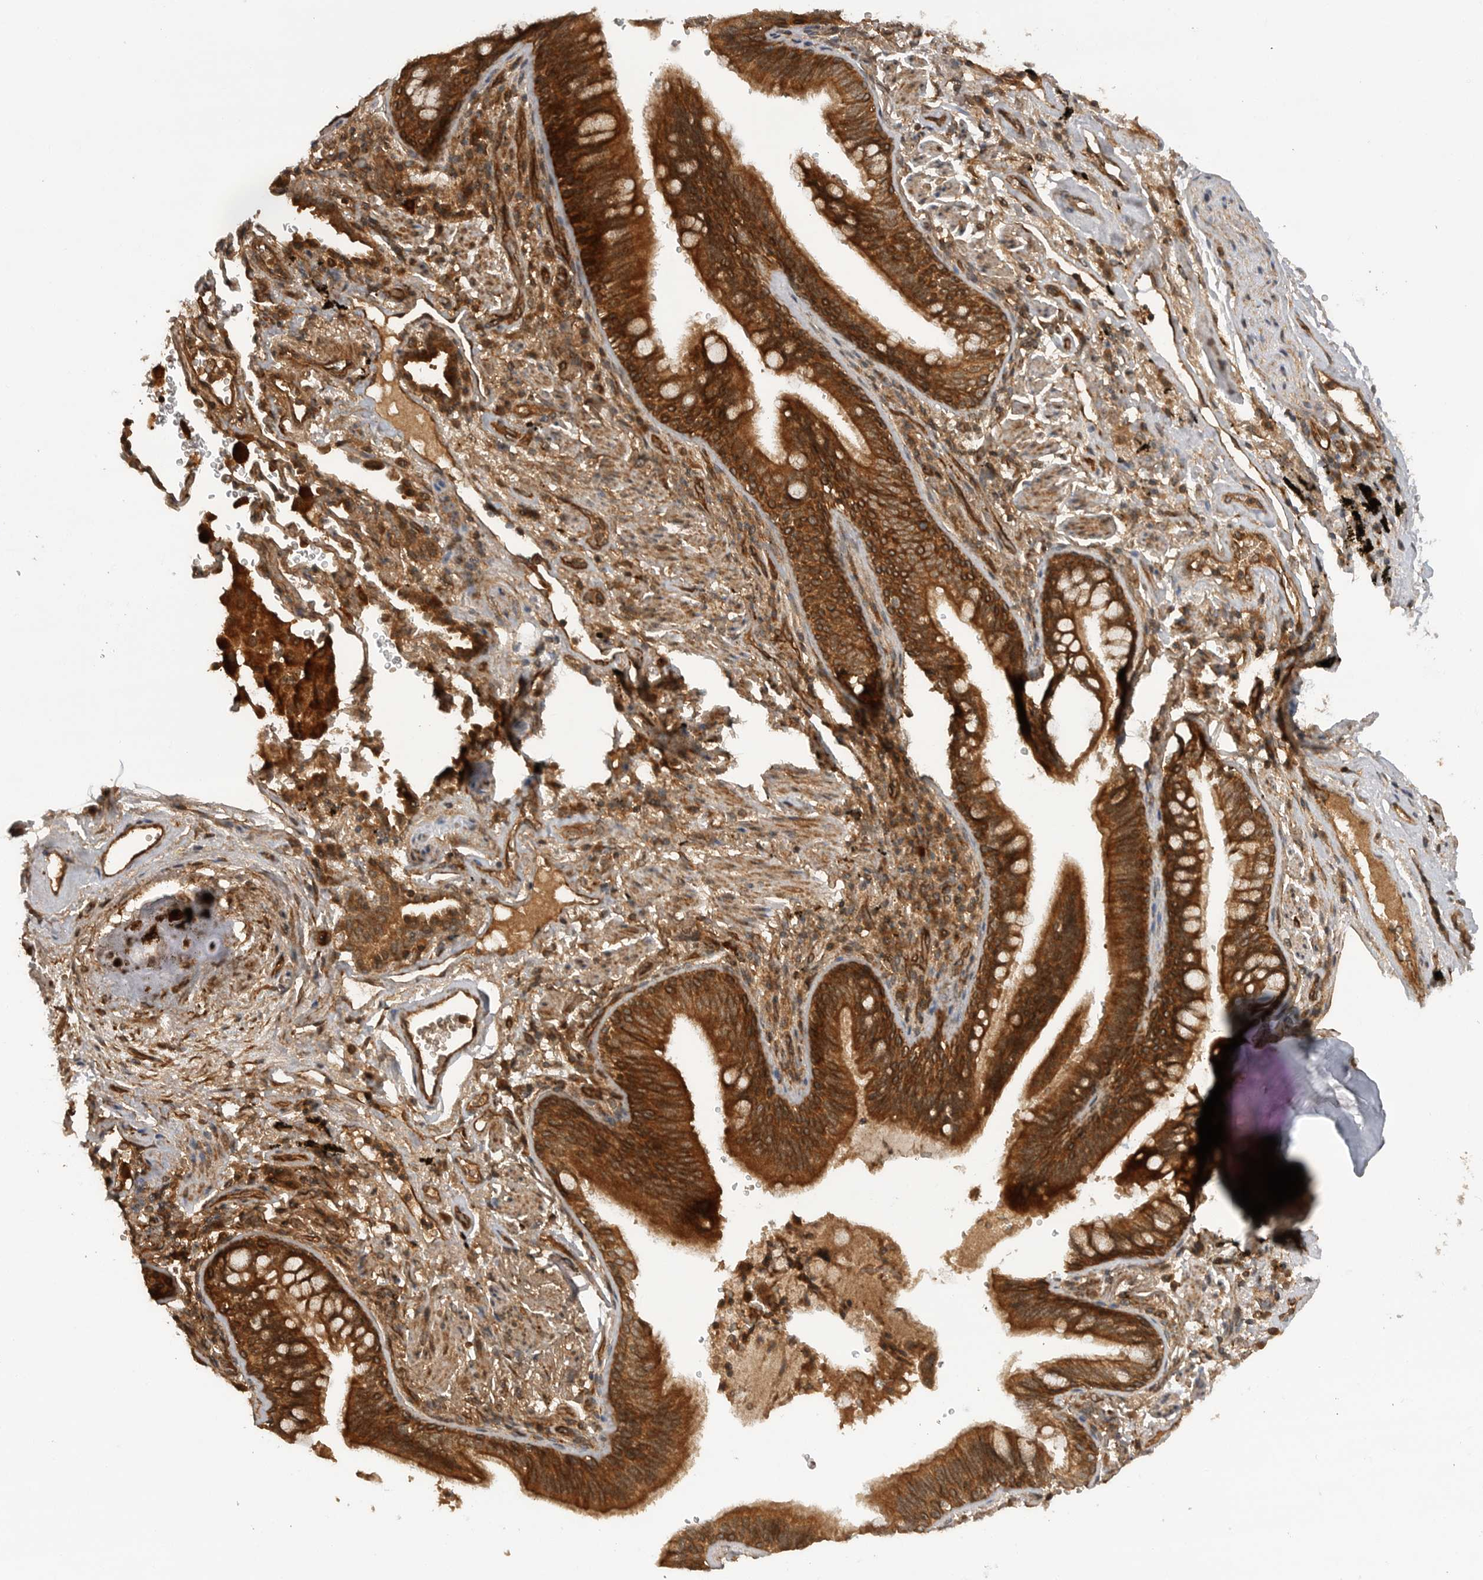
{"staining": {"intensity": "strong", "quantity": ">75%", "location": "cytoplasmic/membranous"}, "tissue": "bronchus", "cell_type": "Respiratory epithelial cells", "image_type": "normal", "snomed": [{"axis": "morphology", "description": "Normal tissue, NOS"}, {"axis": "morphology", "description": "Inflammation, NOS"}, {"axis": "topography", "description": "Bronchus"}], "caption": "Bronchus stained with DAB (3,3'-diaminobenzidine) immunohistochemistry shows high levels of strong cytoplasmic/membranous positivity in about >75% of respiratory epithelial cells.", "gene": "PRDX4", "patient": {"sex": "male", "age": 69}}